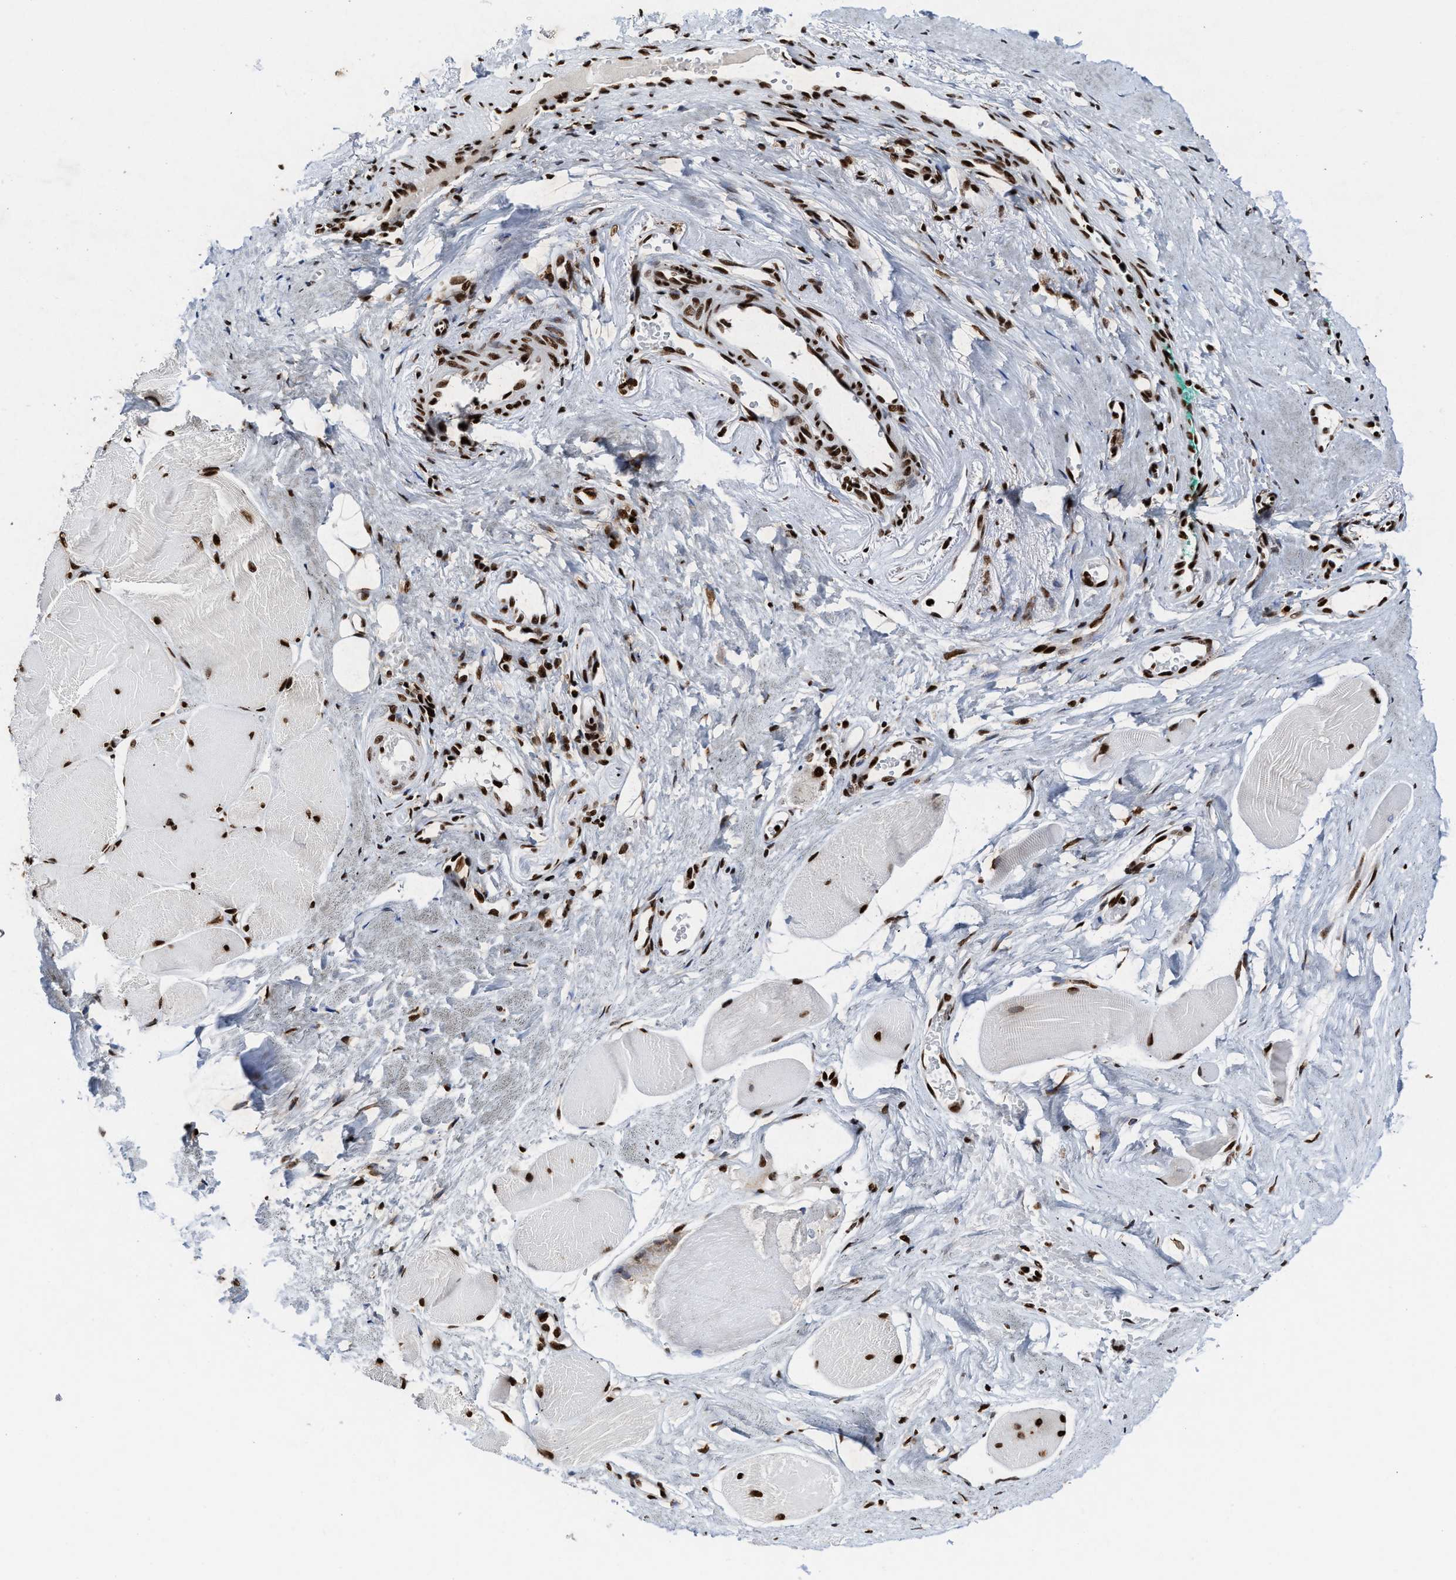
{"staining": {"intensity": "strong", "quantity": ">75%", "location": "nuclear"}, "tissue": "skeletal muscle", "cell_type": "Myocytes", "image_type": "normal", "snomed": [{"axis": "morphology", "description": "Normal tissue, NOS"}, {"axis": "morphology", "description": "Squamous cell carcinoma, NOS"}, {"axis": "topography", "description": "Skeletal muscle"}], "caption": "A high-resolution histopathology image shows immunohistochemistry (IHC) staining of benign skeletal muscle, which exhibits strong nuclear positivity in approximately >75% of myocytes.", "gene": "ALYREF", "patient": {"sex": "male", "age": 51}}